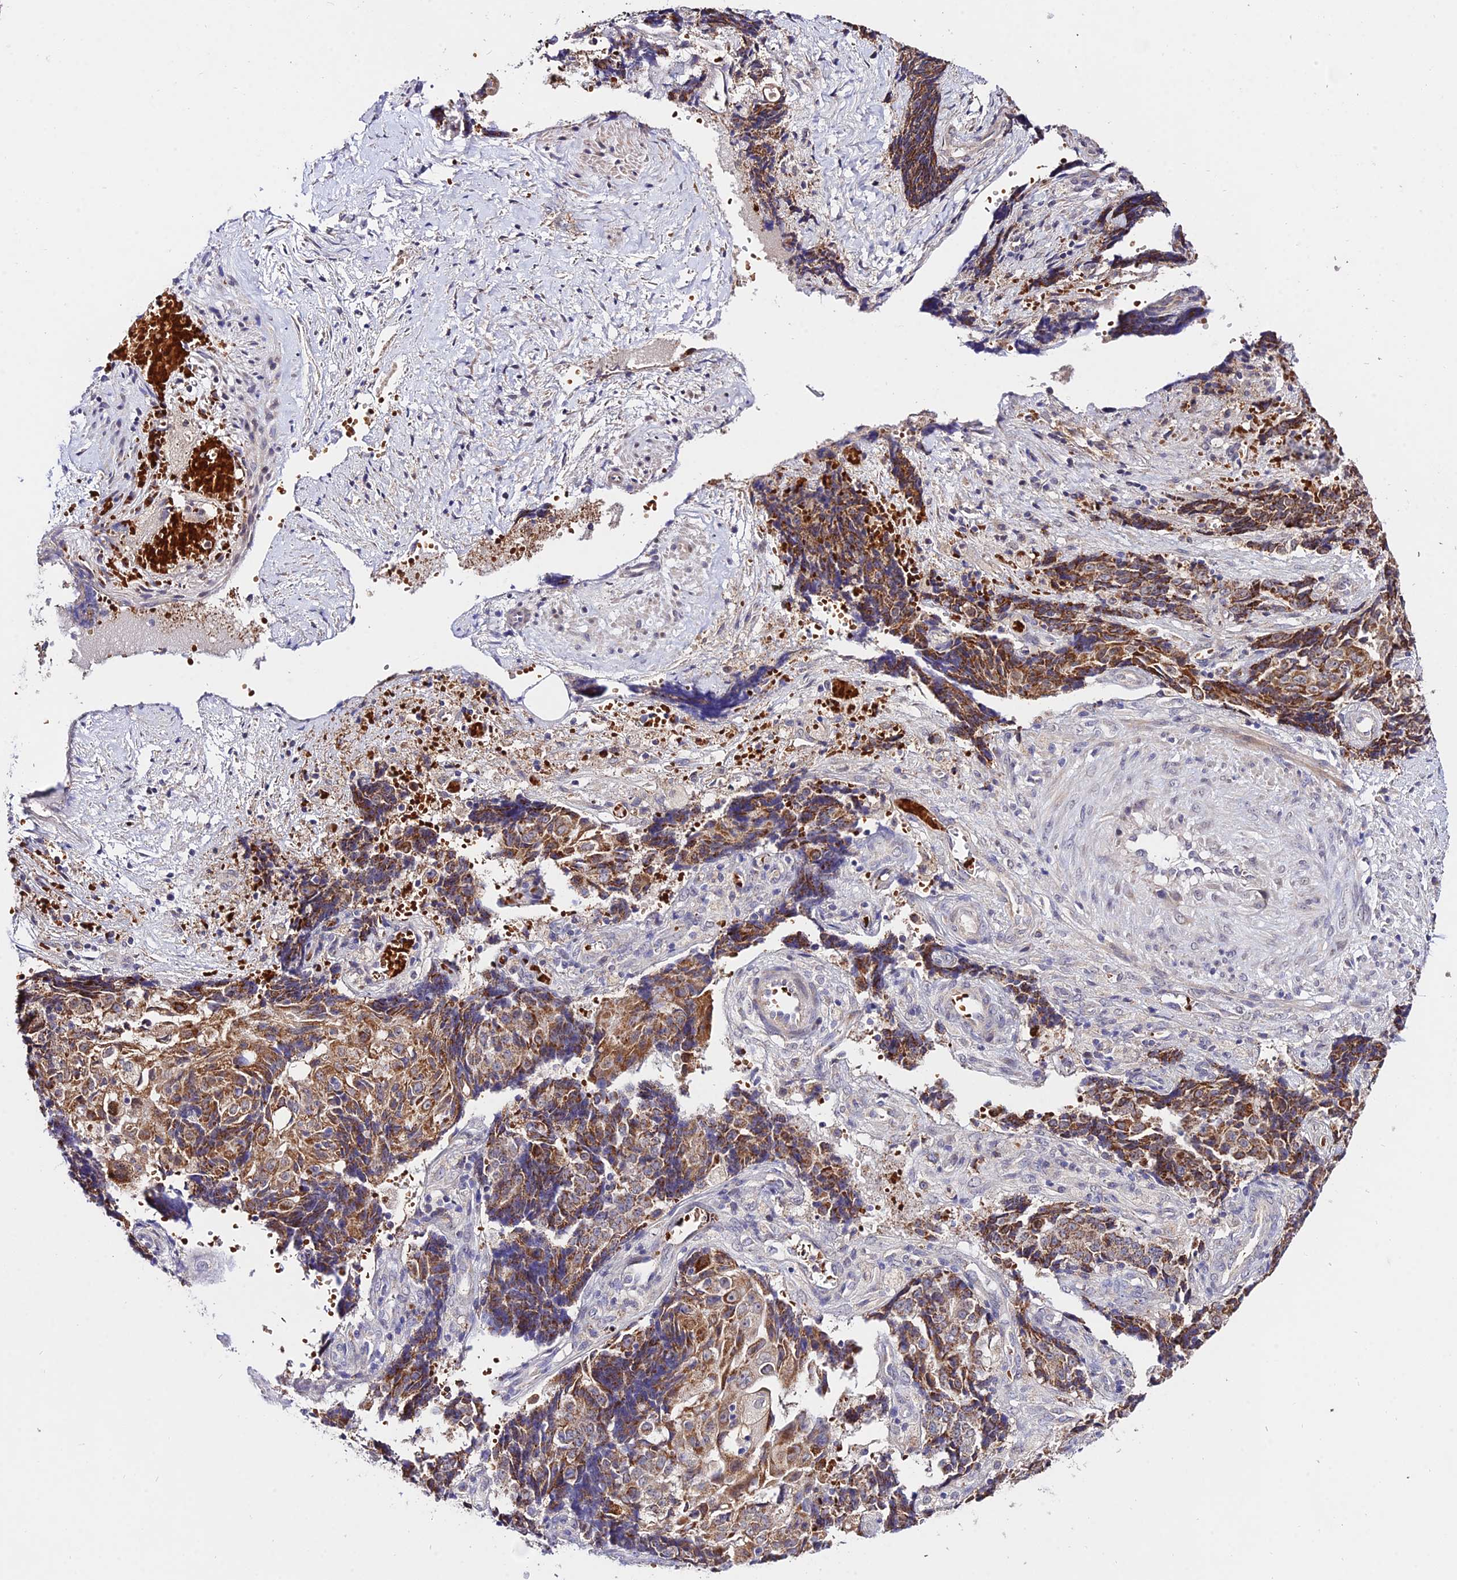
{"staining": {"intensity": "moderate", "quantity": ">75%", "location": "cytoplasmic/membranous"}, "tissue": "ovarian cancer", "cell_type": "Tumor cells", "image_type": "cancer", "snomed": [{"axis": "morphology", "description": "Carcinoma, endometroid"}, {"axis": "topography", "description": "Ovary"}], "caption": "Ovarian endometroid carcinoma was stained to show a protein in brown. There is medium levels of moderate cytoplasmic/membranous expression in approximately >75% of tumor cells.", "gene": "WDR5B", "patient": {"sex": "female", "age": 42}}